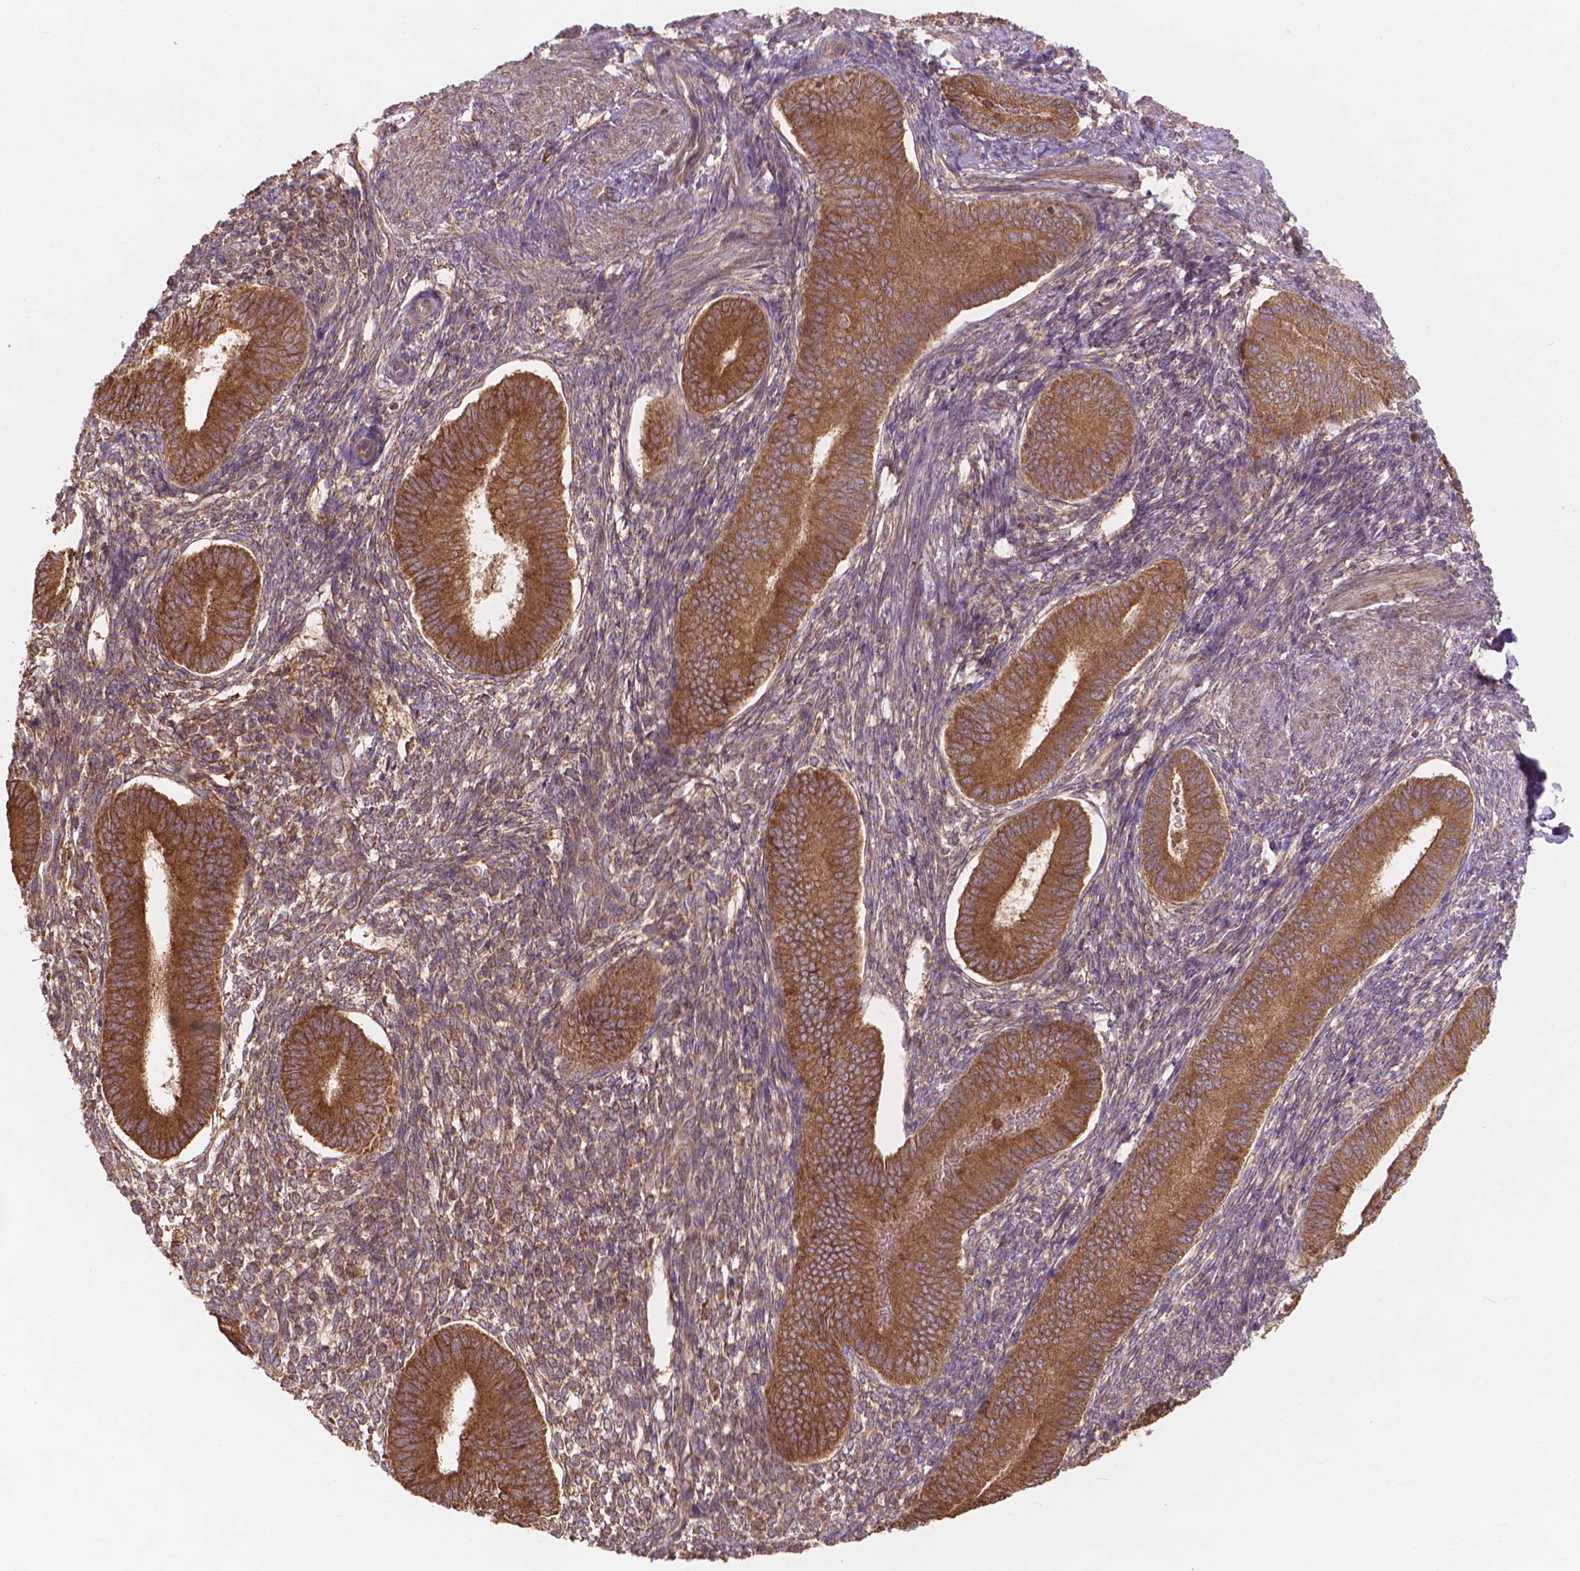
{"staining": {"intensity": "moderate", "quantity": ">75%", "location": "cytoplasmic/membranous"}, "tissue": "endometrium", "cell_type": "Cells in endometrial stroma", "image_type": "normal", "snomed": [{"axis": "morphology", "description": "Normal tissue, NOS"}, {"axis": "topography", "description": "Endometrium"}], "caption": "Protein staining of normal endometrium reveals moderate cytoplasmic/membranous staining in about >75% of cells in endometrial stroma.", "gene": "TAB2", "patient": {"sex": "female", "age": 39}}